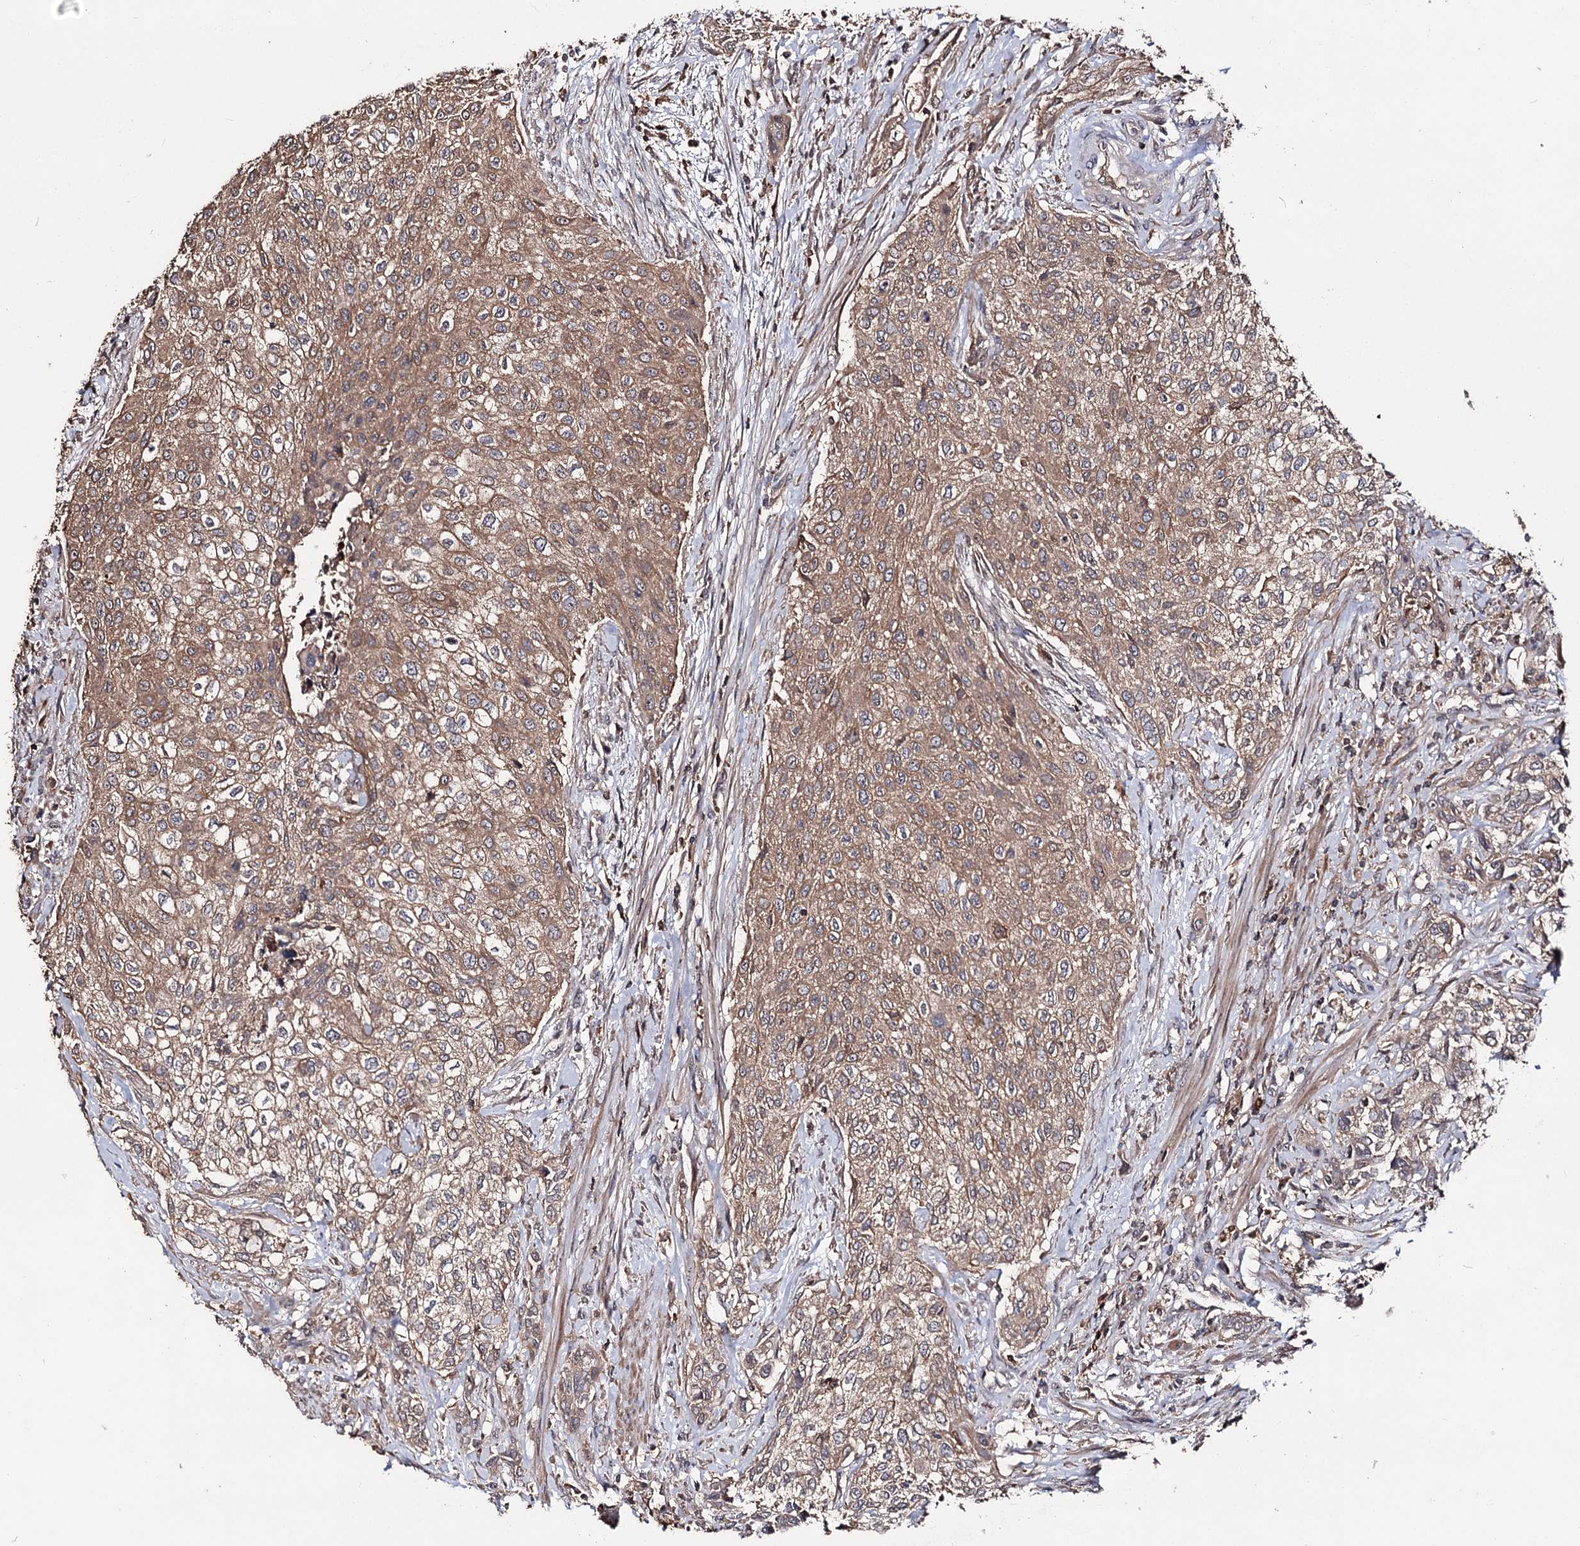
{"staining": {"intensity": "moderate", "quantity": ">75%", "location": "cytoplasmic/membranous"}, "tissue": "urothelial cancer", "cell_type": "Tumor cells", "image_type": "cancer", "snomed": [{"axis": "morphology", "description": "Normal tissue, NOS"}, {"axis": "morphology", "description": "Urothelial carcinoma, NOS"}, {"axis": "topography", "description": "Urinary bladder"}, {"axis": "topography", "description": "Peripheral nerve tissue"}], "caption": "About >75% of tumor cells in human urothelial cancer demonstrate moderate cytoplasmic/membranous protein expression as visualized by brown immunohistochemical staining.", "gene": "FAM53B", "patient": {"sex": "male", "age": 35}}